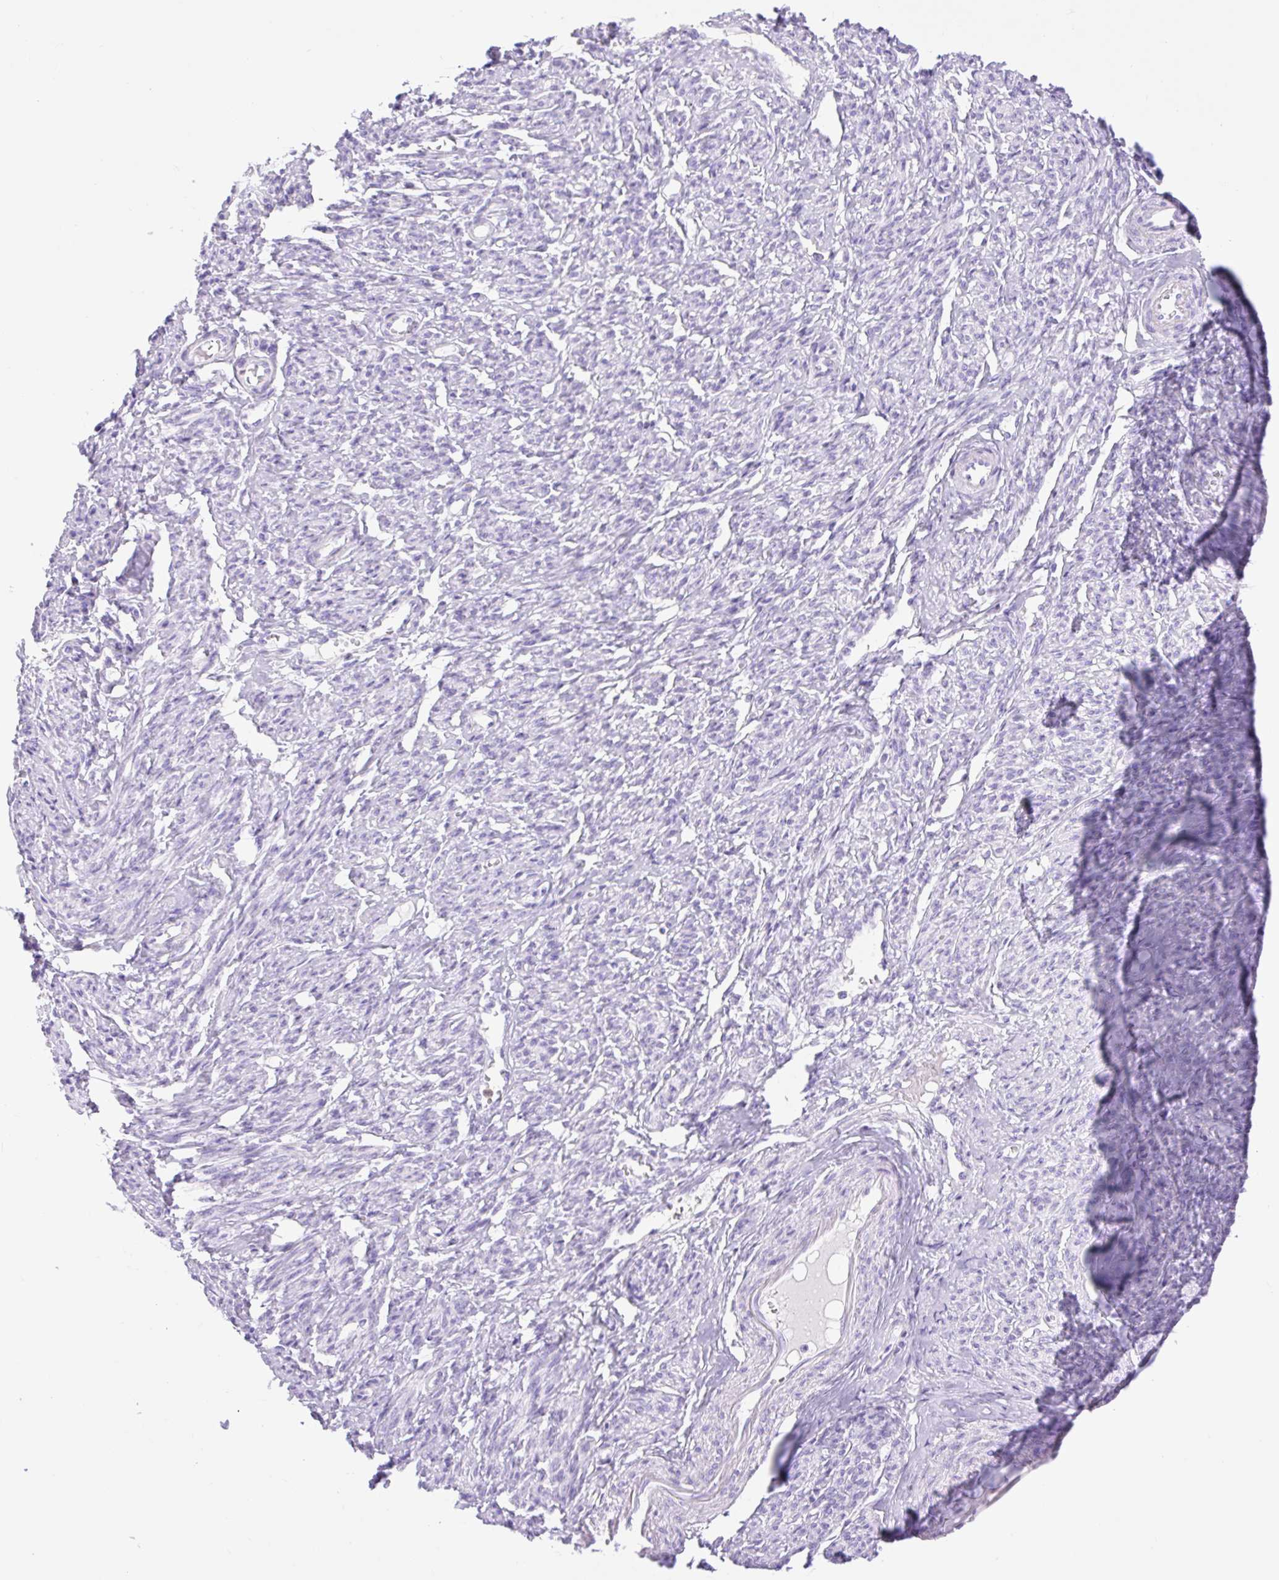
{"staining": {"intensity": "negative", "quantity": "none", "location": "none"}, "tissue": "smooth muscle", "cell_type": "Smooth muscle cells", "image_type": "normal", "snomed": [{"axis": "morphology", "description": "Normal tissue, NOS"}, {"axis": "topography", "description": "Smooth muscle"}], "caption": "This is an immunohistochemistry (IHC) micrograph of normal human smooth muscle. There is no positivity in smooth muscle cells.", "gene": "SLC25A40", "patient": {"sex": "female", "age": 65}}